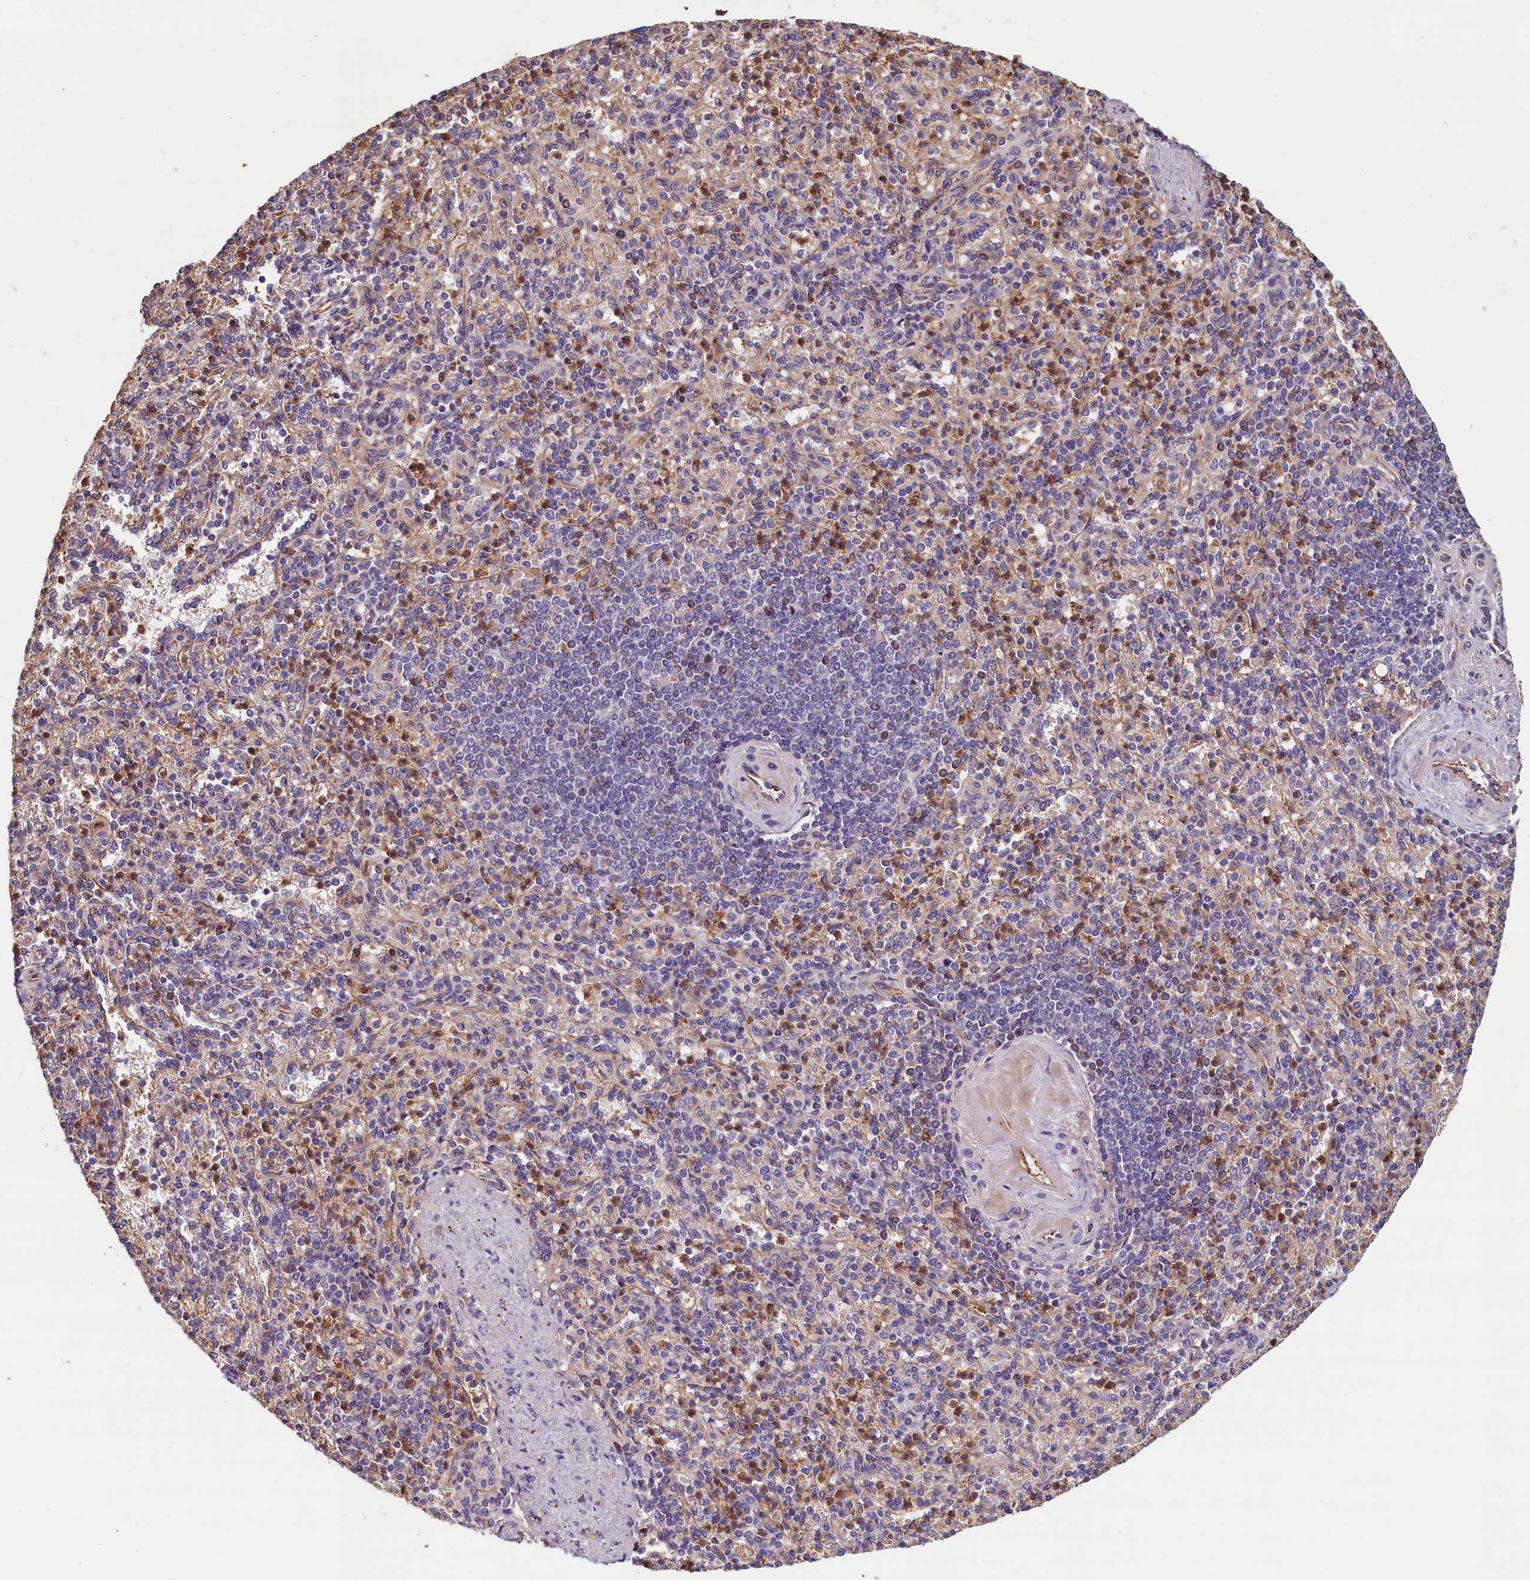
{"staining": {"intensity": "moderate", "quantity": "<25%", "location": "cytoplasmic/membranous"}, "tissue": "spleen", "cell_type": "Cells in red pulp", "image_type": "normal", "snomed": [{"axis": "morphology", "description": "Normal tissue, NOS"}, {"axis": "topography", "description": "Spleen"}], "caption": "Immunohistochemical staining of benign spleen demonstrates moderate cytoplasmic/membranous protein expression in about <25% of cells in red pulp. The staining was performed using DAB to visualize the protein expression in brown, while the nuclei were stained in blue with hematoxylin (Magnification: 20x).", "gene": "ACSBG1", "patient": {"sex": "female", "age": 74}}